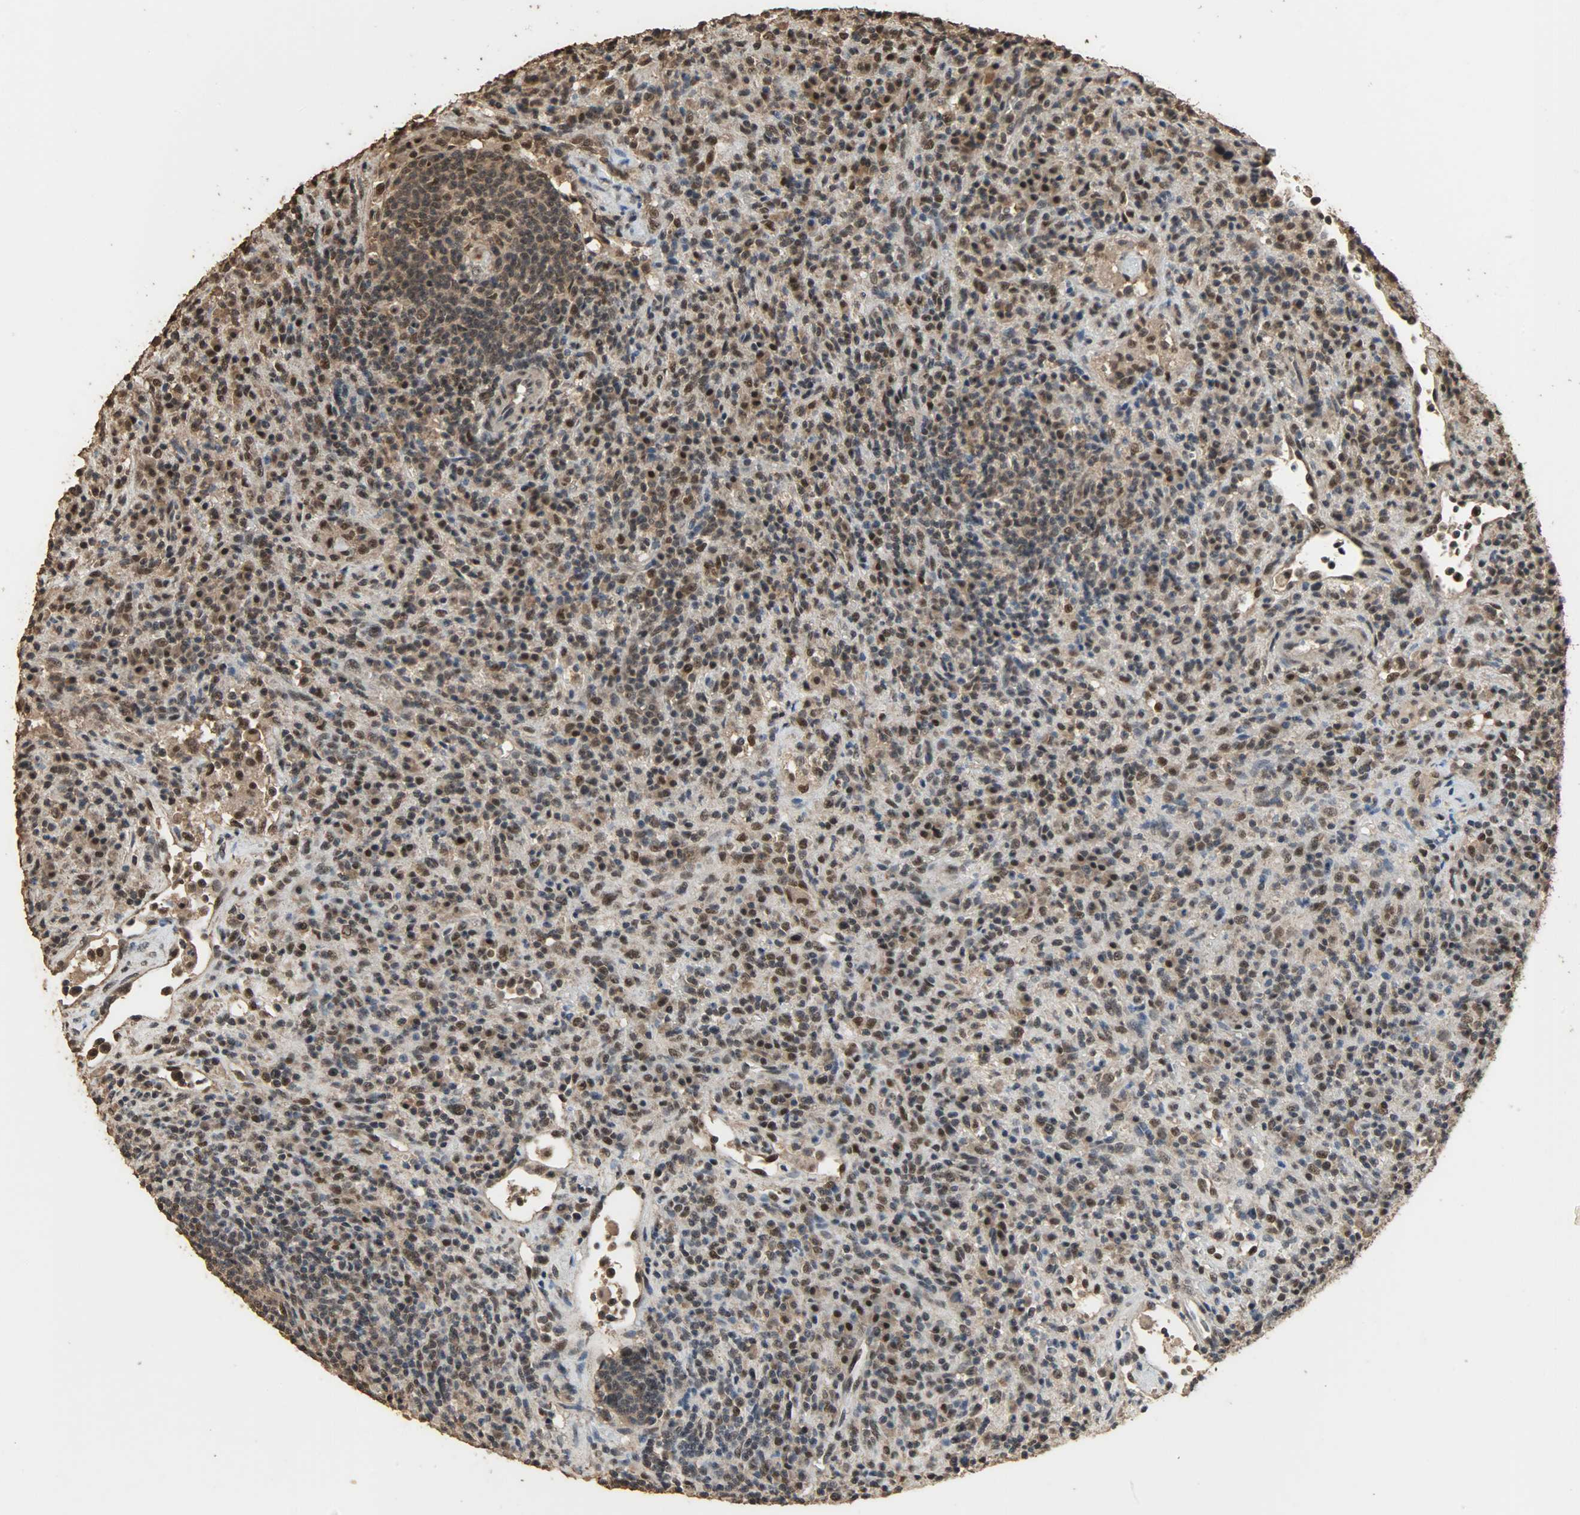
{"staining": {"intensity": "strong", "quantity": "25%-75%", "location": "cytoplasmic/membranous,nuclear"}, "tissue": "lymphoma", "cell_type": "Tumor cells", "image_type": "cancer", "snomed": [{"axis": "morphology", "description": "Hodgkin's disease, NOS"}, {"axis": "topography", "description": "Lymph node"}], "caption": "Lymphoma tissue demonstrates strong cytoplasmic/membranous and nuclear positivity in approximately 25%-75% of tumor cells, visualized by immunohistochemistry.", "gene": "CCNT2", "patient": {"sex": "male", "age": 65}}